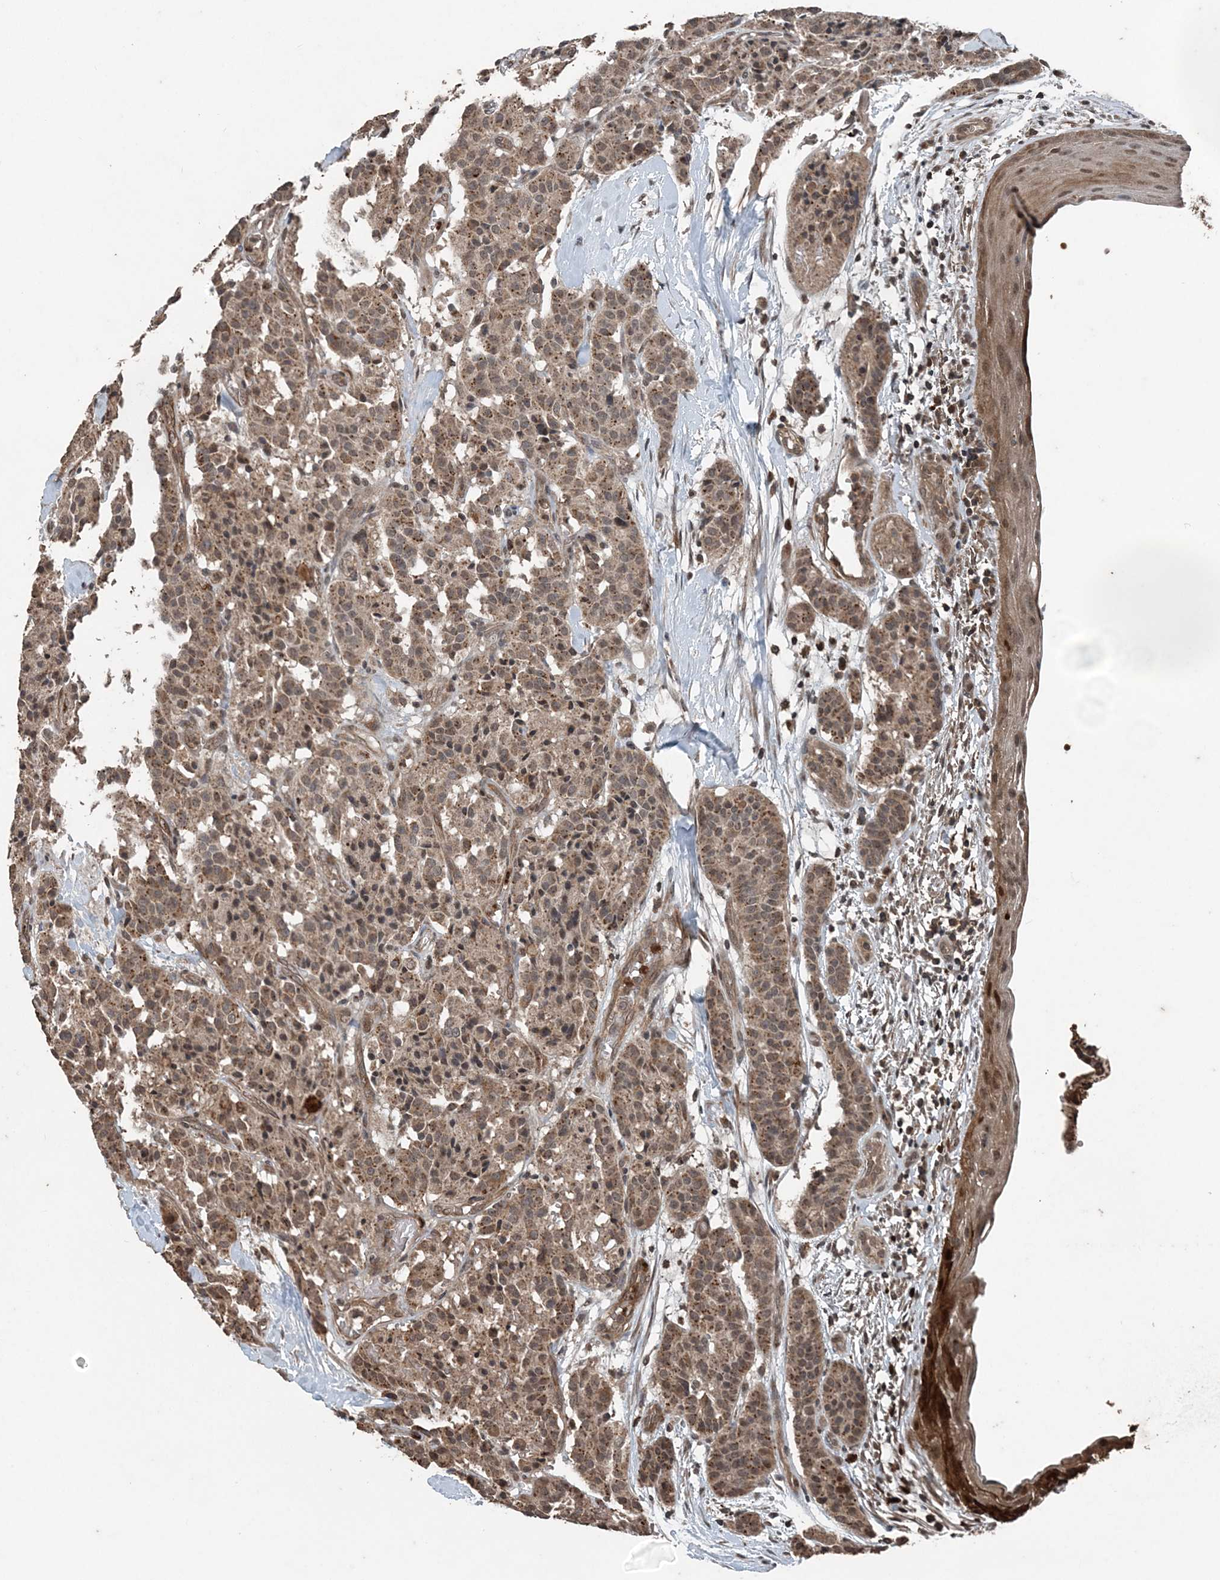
{"staining": {"intensity": "moderate", "quantity": ">75%", "location": "cytoplasmic/membranous"}, "tissue": "carcinoid", "cell_type": "Tumor cells", "image_type": "cancer", "snomed": [{"axis": "morphology", "description": "Carcinoid, malignant, NOS"}, {"axis": "topography", "description": "Lung"}], "caption": "Protein expression analysis of carcinoid demonstrates moderate cytoplasmic/membranous positivity in approximately >75% of tumor cells. (Stains: DAB (3,3'-diaminobenzidine) in brown, nuclei in blue, Microscopy: brightfield microscopy at high magnification).", "gene": "CFL1", "patient": {"sex": "male", "age": 30}}